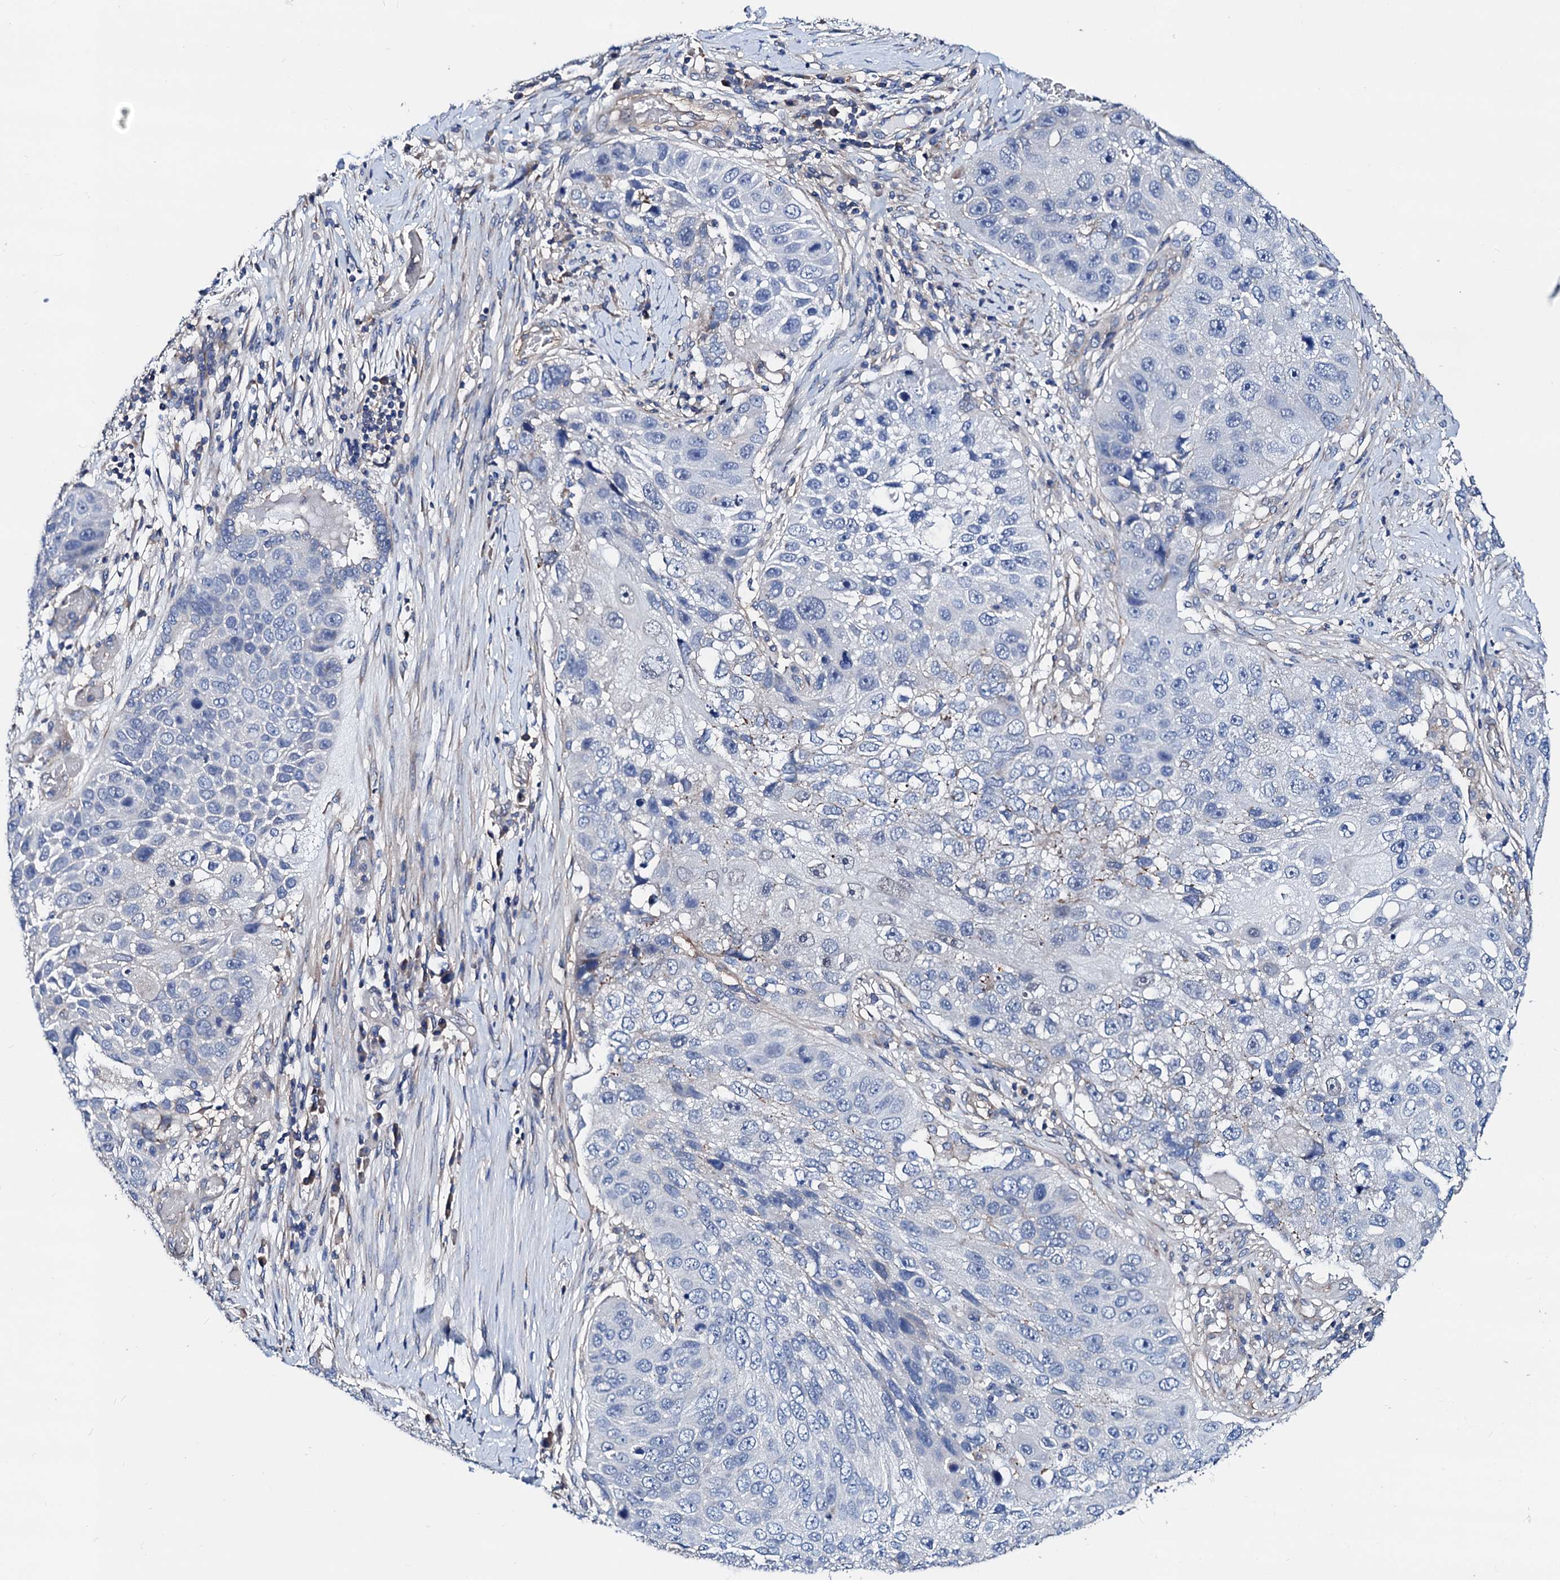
{"staining": {"intensity": "negative", "quantity": "none", "location": "none"}, "tissue": "lung cancer", "cell_type": "Tumor cells", "image_type": "cancer", "snomed": [{"axis": "morphology", "description": "Squamous cell carcinoma, NOS"}, {"axis": "topography", "description": "Lung"}], "caption": "A histopathology image of human lung cancer is negative for staining in tumor cells.", "gene": "GCOM1", "patient": {"sex": "male", "age": 61}}